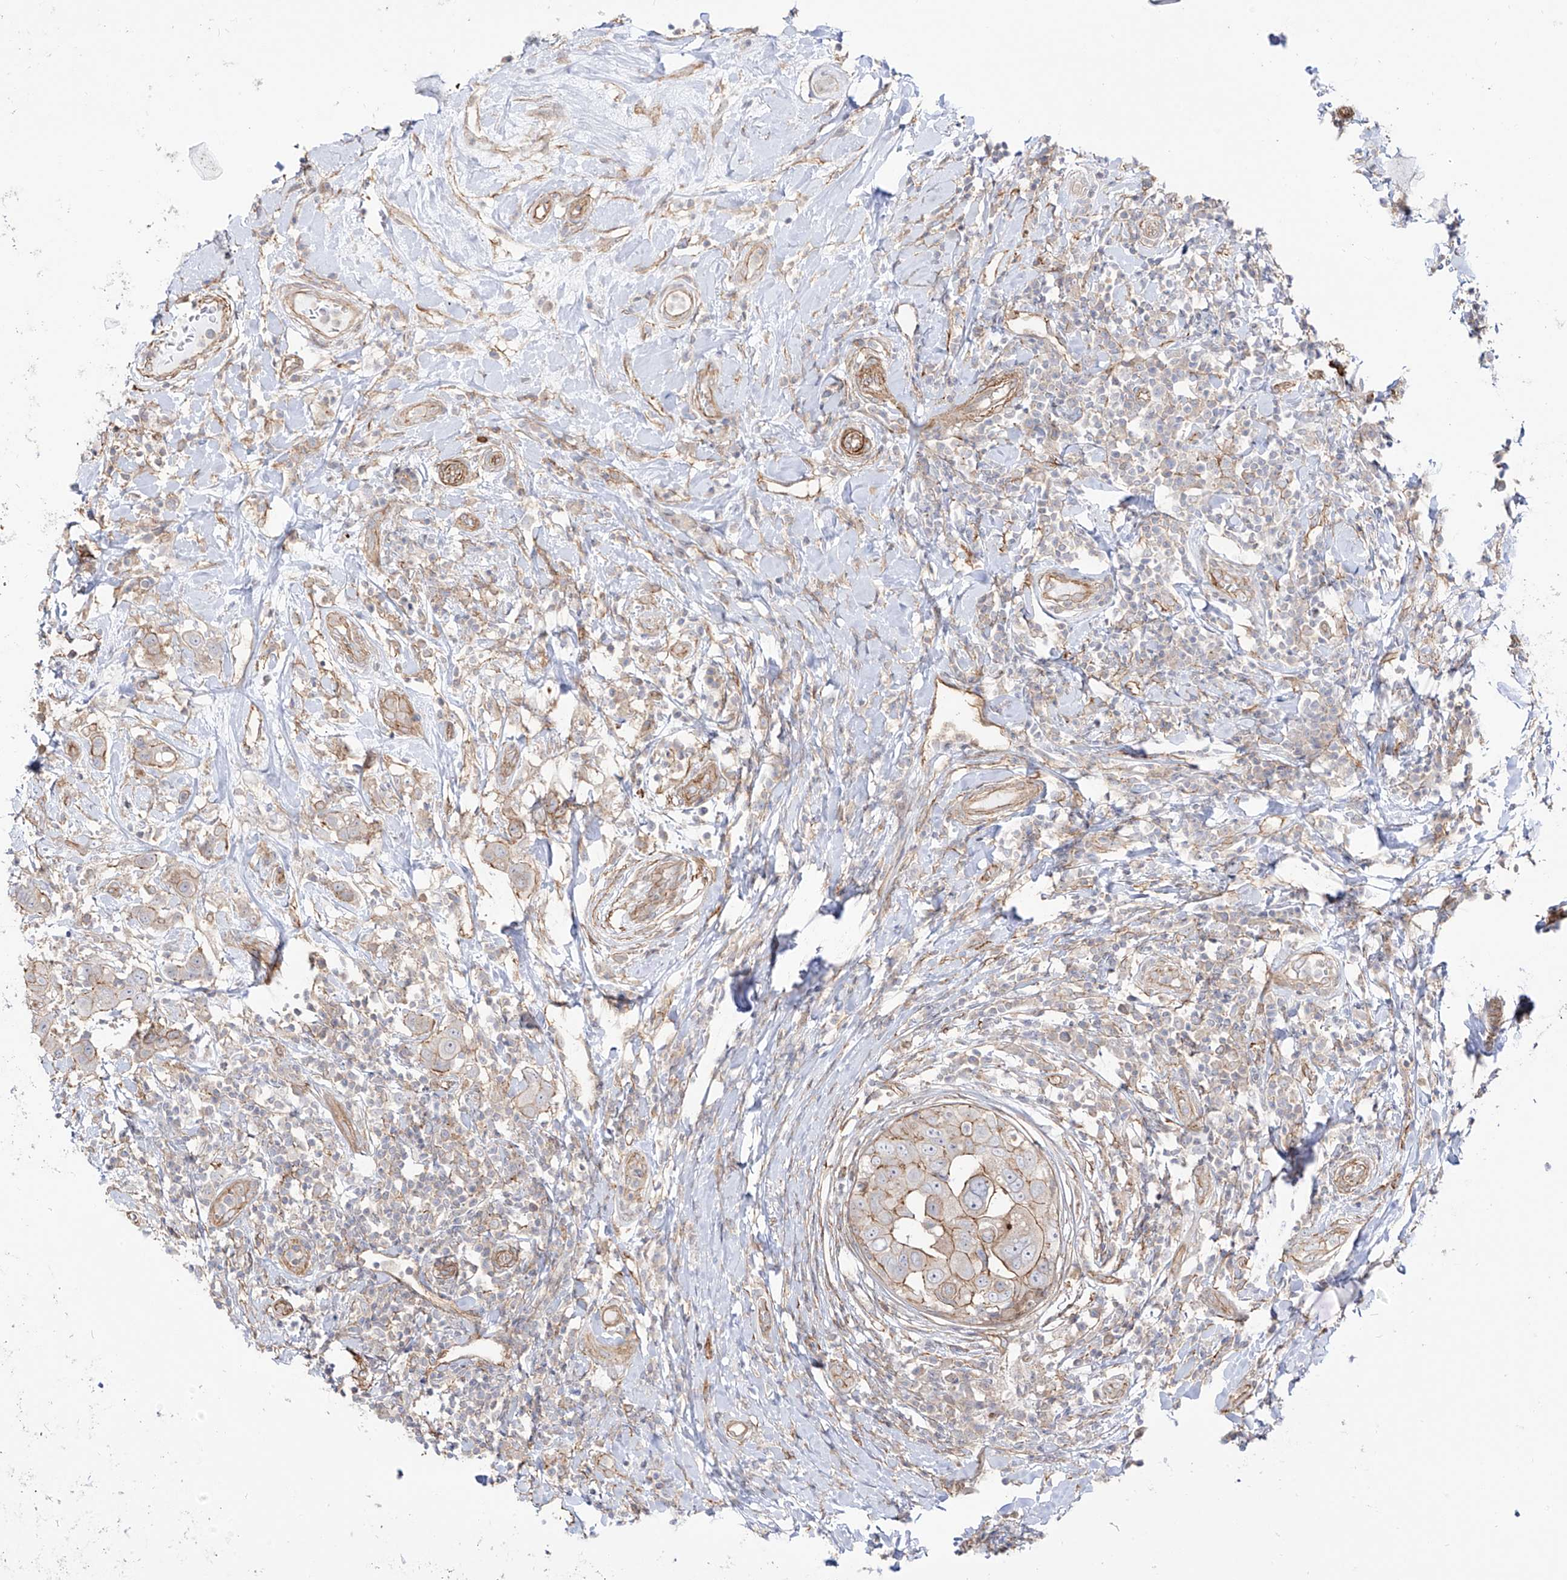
{"staining": {"intensity": "moderate", "quantity": "25%-75%", "location": "cytoplasmic/membranous"}, "tissue": "breast cancer", "cell_type": "Tumor cells", "image_type": "cancer", "snomed": [{"axis": "morphology", "description": "Duct carcinoma"}, {"axis": "topography", "description": "Breast"}], "caption": "Protein expression analysis of human breast cancer (infiltrating ductal carcinoma) reveals moderate cytoplasmic/membranous positivity in about 25%-75% of tumor cells. The staining is performed using DAB (3,3'-diaminobenzidine) brown chromogen to label protein expression. The nuclei are counter-stained blue using hematoxylin.", "gene": "ZNF180", "patient": {"sex": "female", "age": 27}}